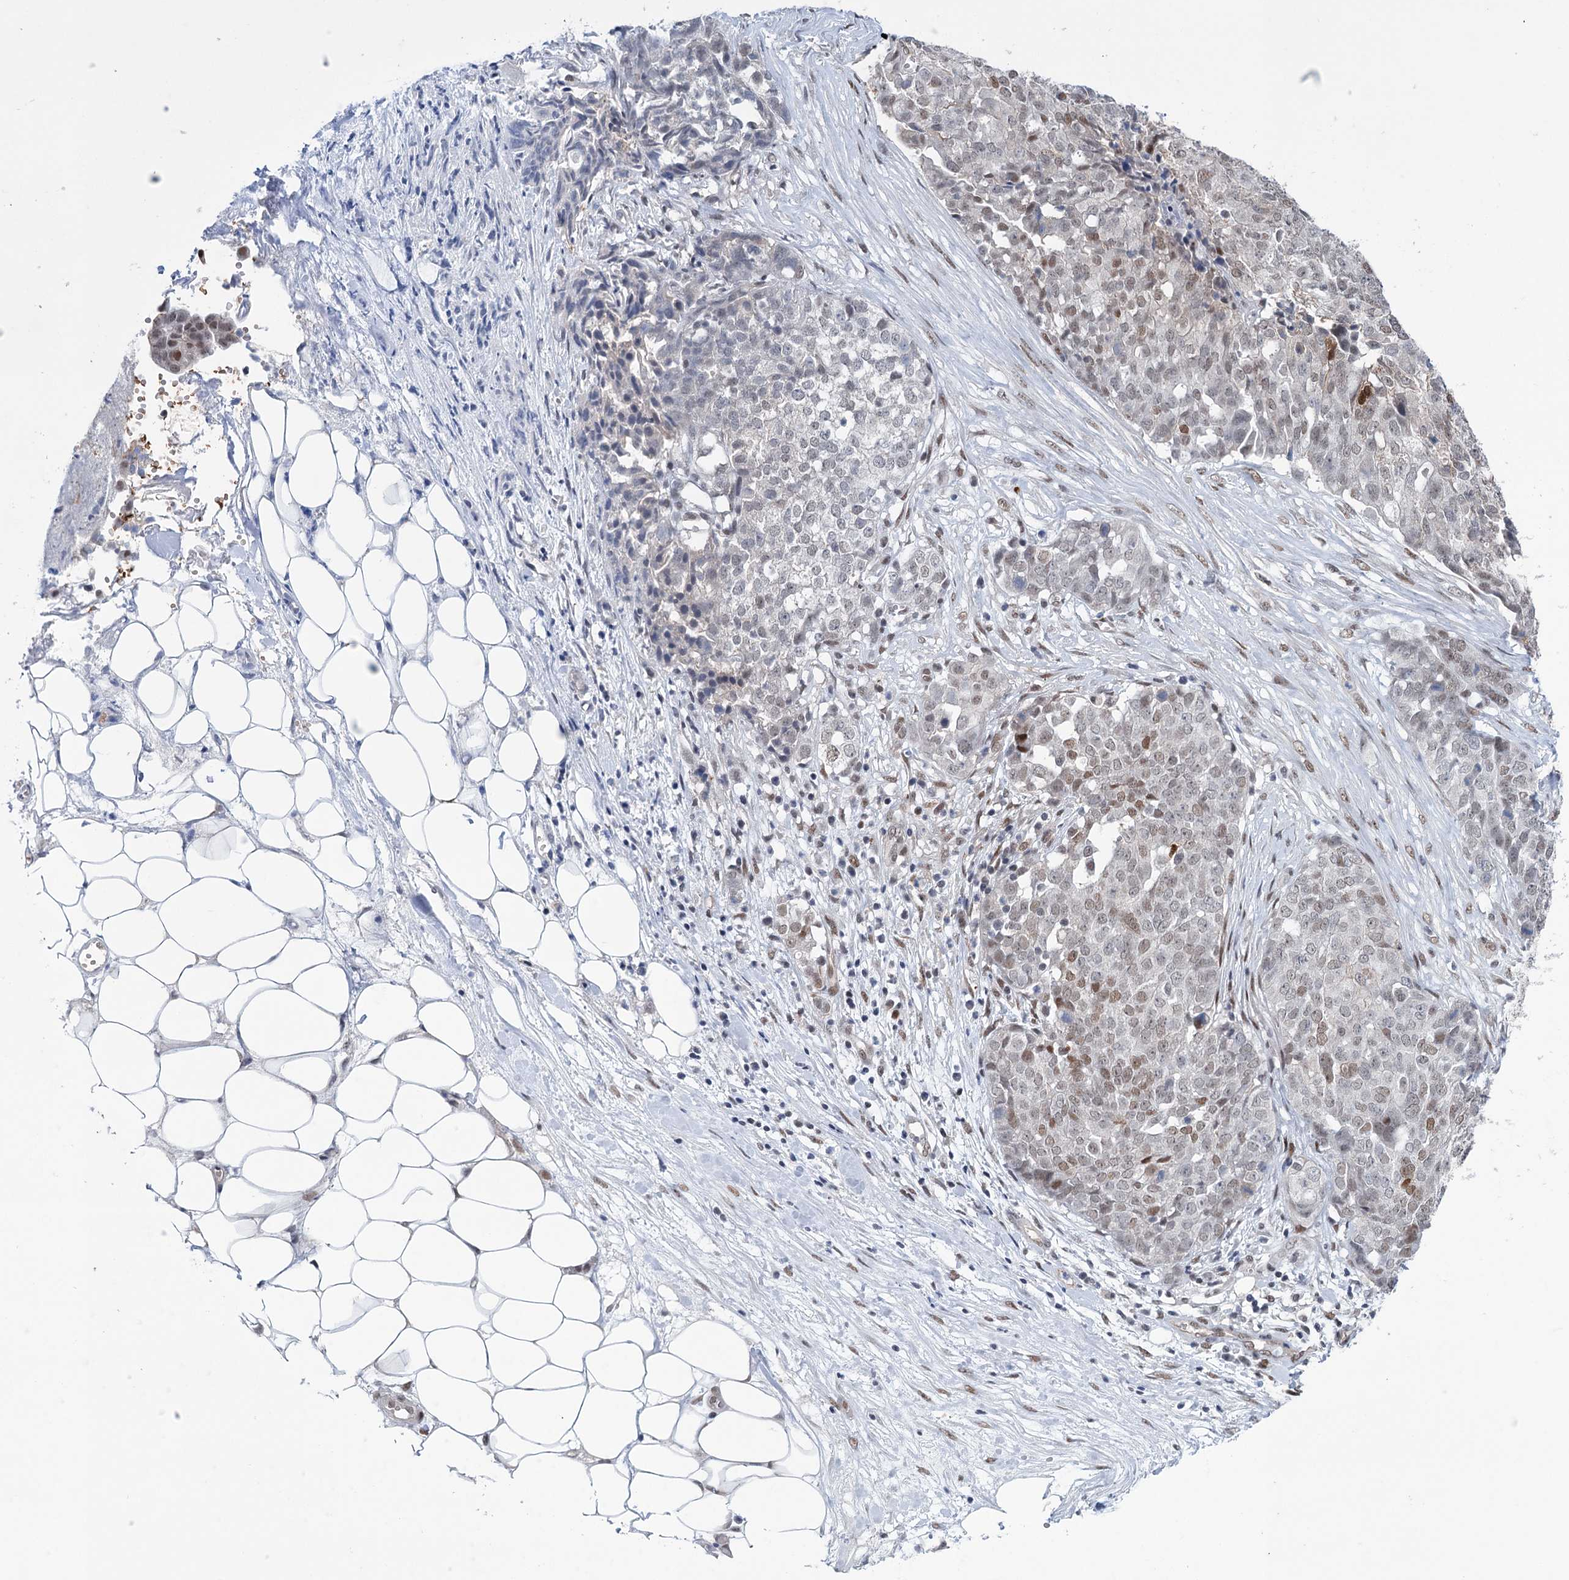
{"staining": {"intensity": "weak", "quantity": "25%-75%", "location": "nuclear"}, "tissue": "ovarian cancer", "cell_type": "Tumor cells", "image_type": "cancer", "snomed": [{"axis": "morphology", "description": "Cystadenocarcinoma, serous, NOS"}, {"axis": "topography", "description": "Soft tissue"}, {"axis": "topography", "description": "Ovary"}], "caption": "Protein staining of ovarian serous cystadenocarcinoma tissue shows weak nuclear expression in about 25%-75% of tumor cells.", "gene": "FAM53A", "patient": {"sex": "female", "age": 57}}